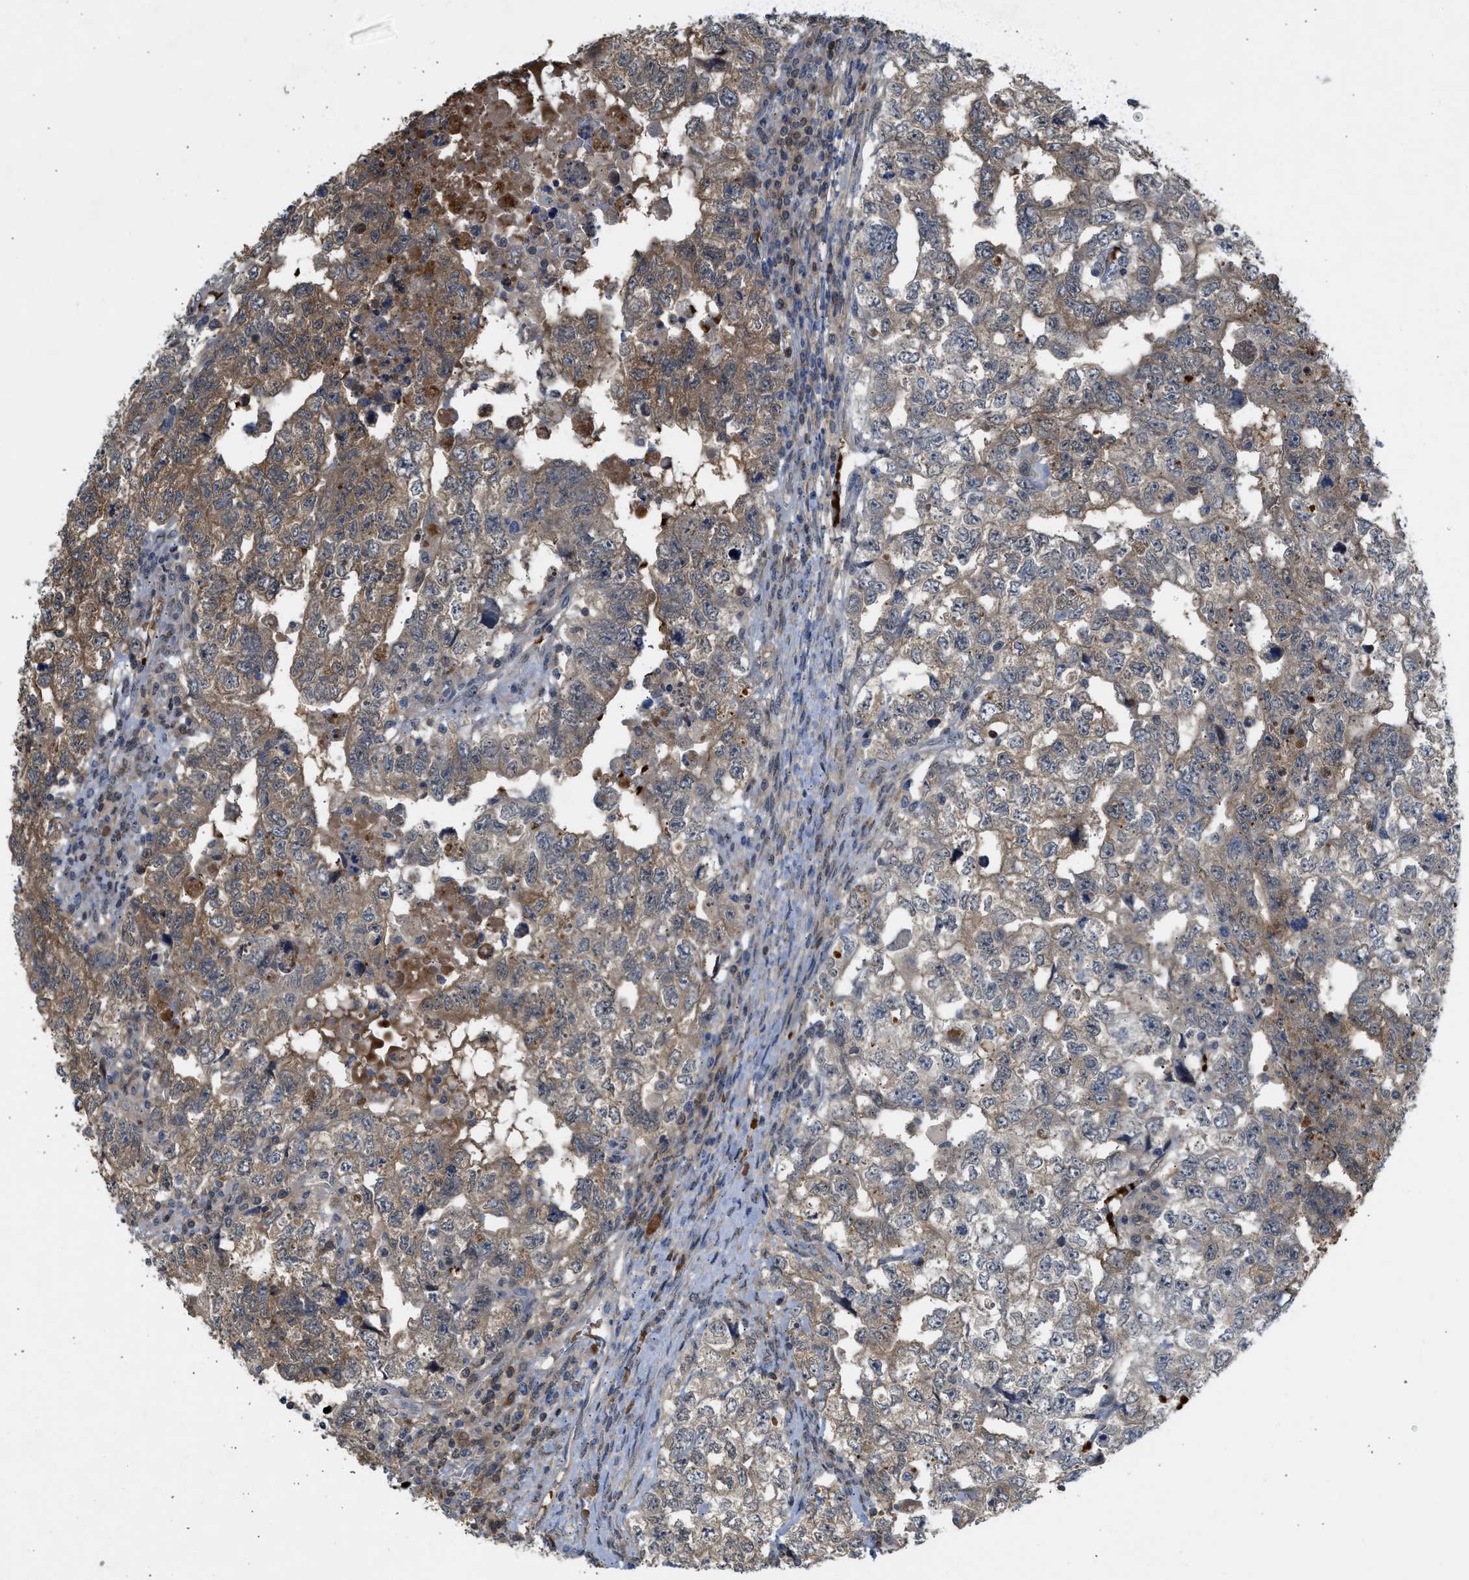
{"staining": {"intensity": "moderate", "quantity": ">75%", "location": "cytoplasmic/membranous"}, "tissue": "testis cancer", "cell_type": "Tumor cells", "image_type": "cancer", "snomed": [{"axis": "morphology", "description": "Carcinoma, Embryonal, NOS"}, {"axis": "topography", "description": "Testis"}], "caption": "Immunohistochemistry (IHC) micrograph of human testis cancer stained for a protein (brown), which shows medium levels of moderate cytoplasmic/membranous expression in approximately >75% of tumor cells.", "gene": "MAPK7", "patient": {"sex": "male", "age": 36}}